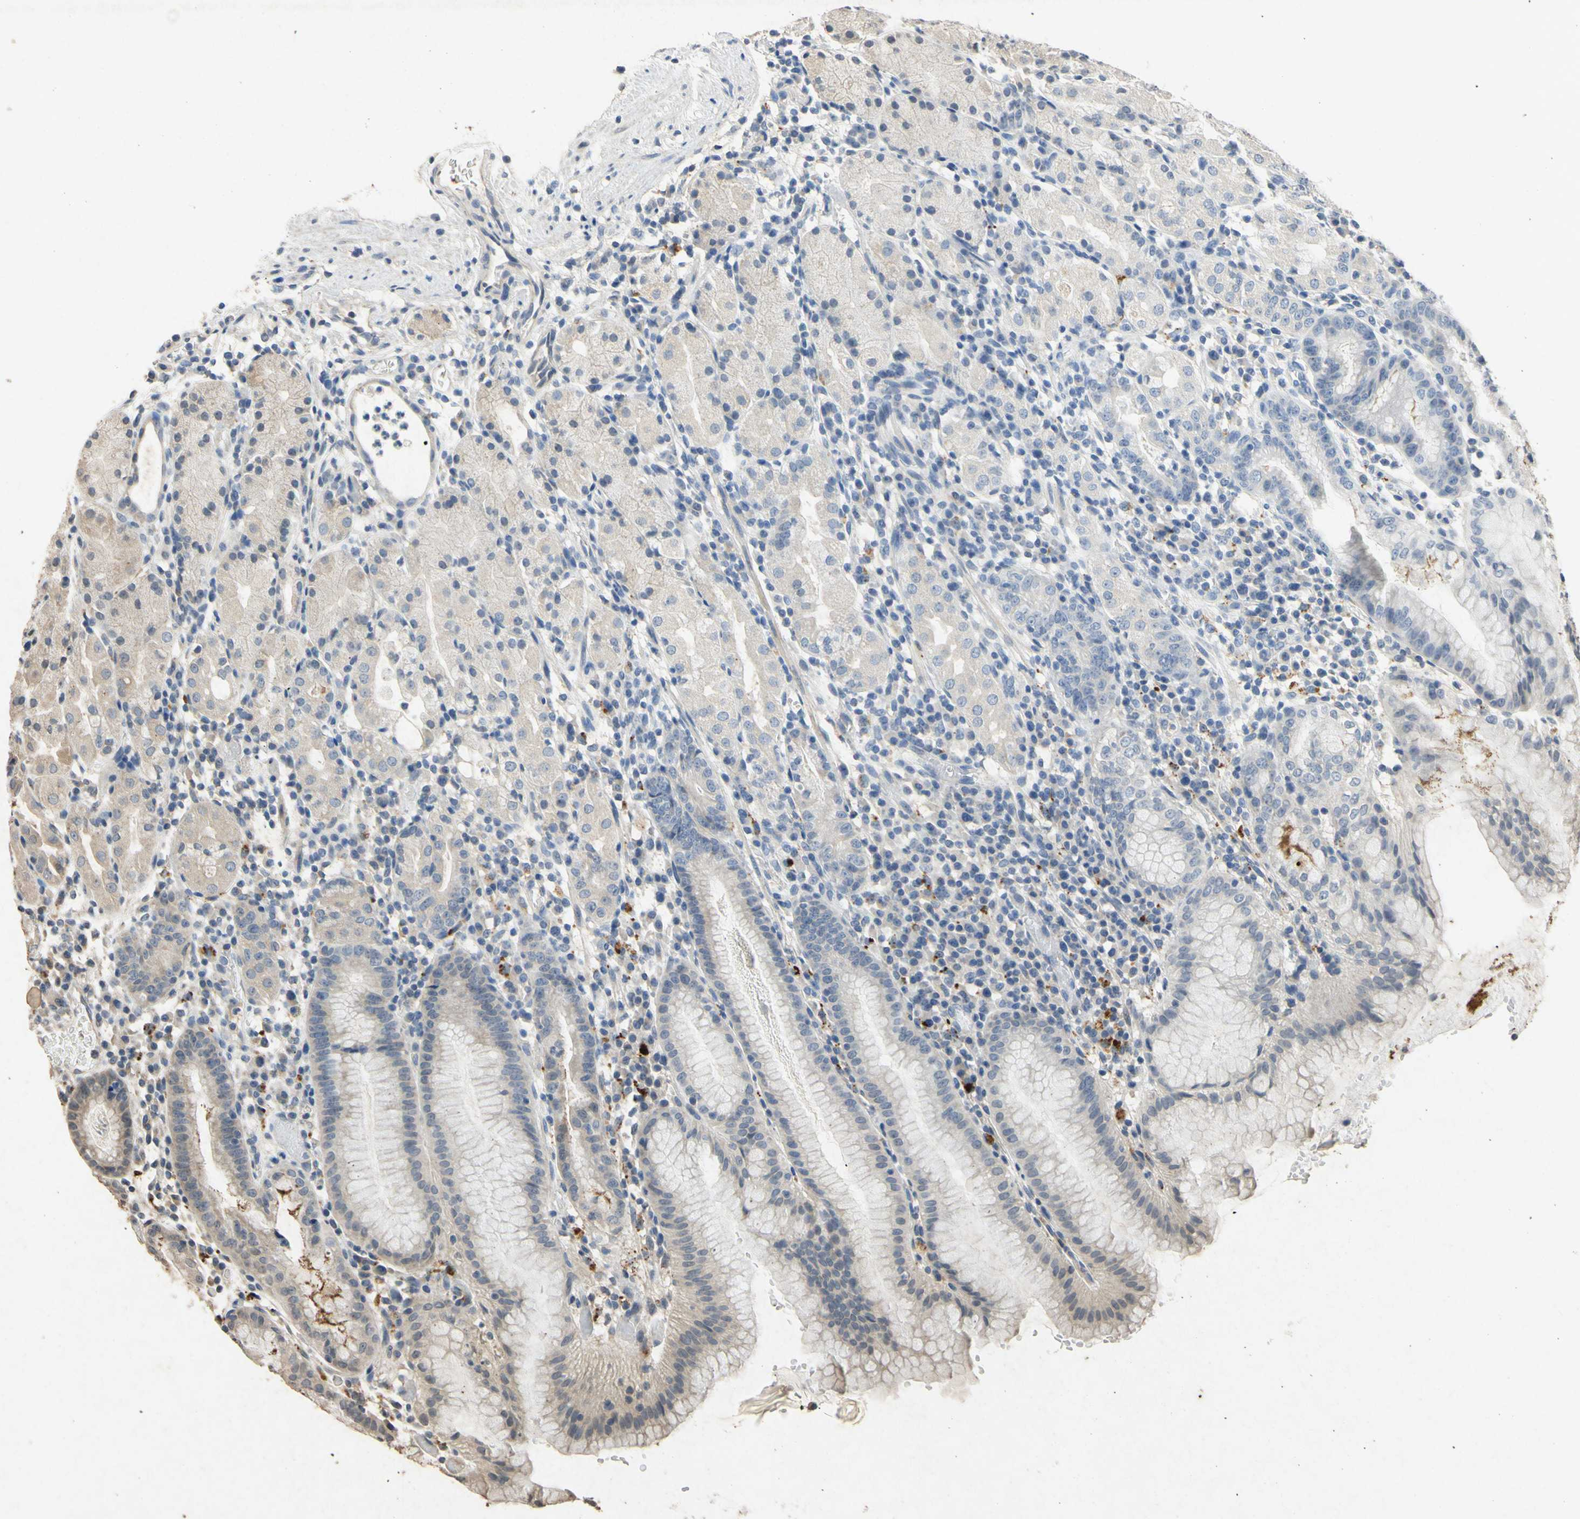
{"staining": {"intensity": "weak", "quantity": "25%-75%", "location": "cytoplasmic/membranous"}, "tissue": "stomach", "cell_type": "Glandular cells", "image_type": "normal", "snomed": [{"axis": "morphology", "description": "Normal tissue, NOS"}, {"axis": "topography", "description": "Stomach"}, {"axis": "topography", "description": "Stomach, lower"}], "caption": "Immunohistochemical staining of normal human stomach displays low levels of weak cytoplasmic/membranous positivity in approximately 25%-75% of glandular cells.", "gene": "ATP6V1H", "patient": {"sex": "female", "age": 75}}